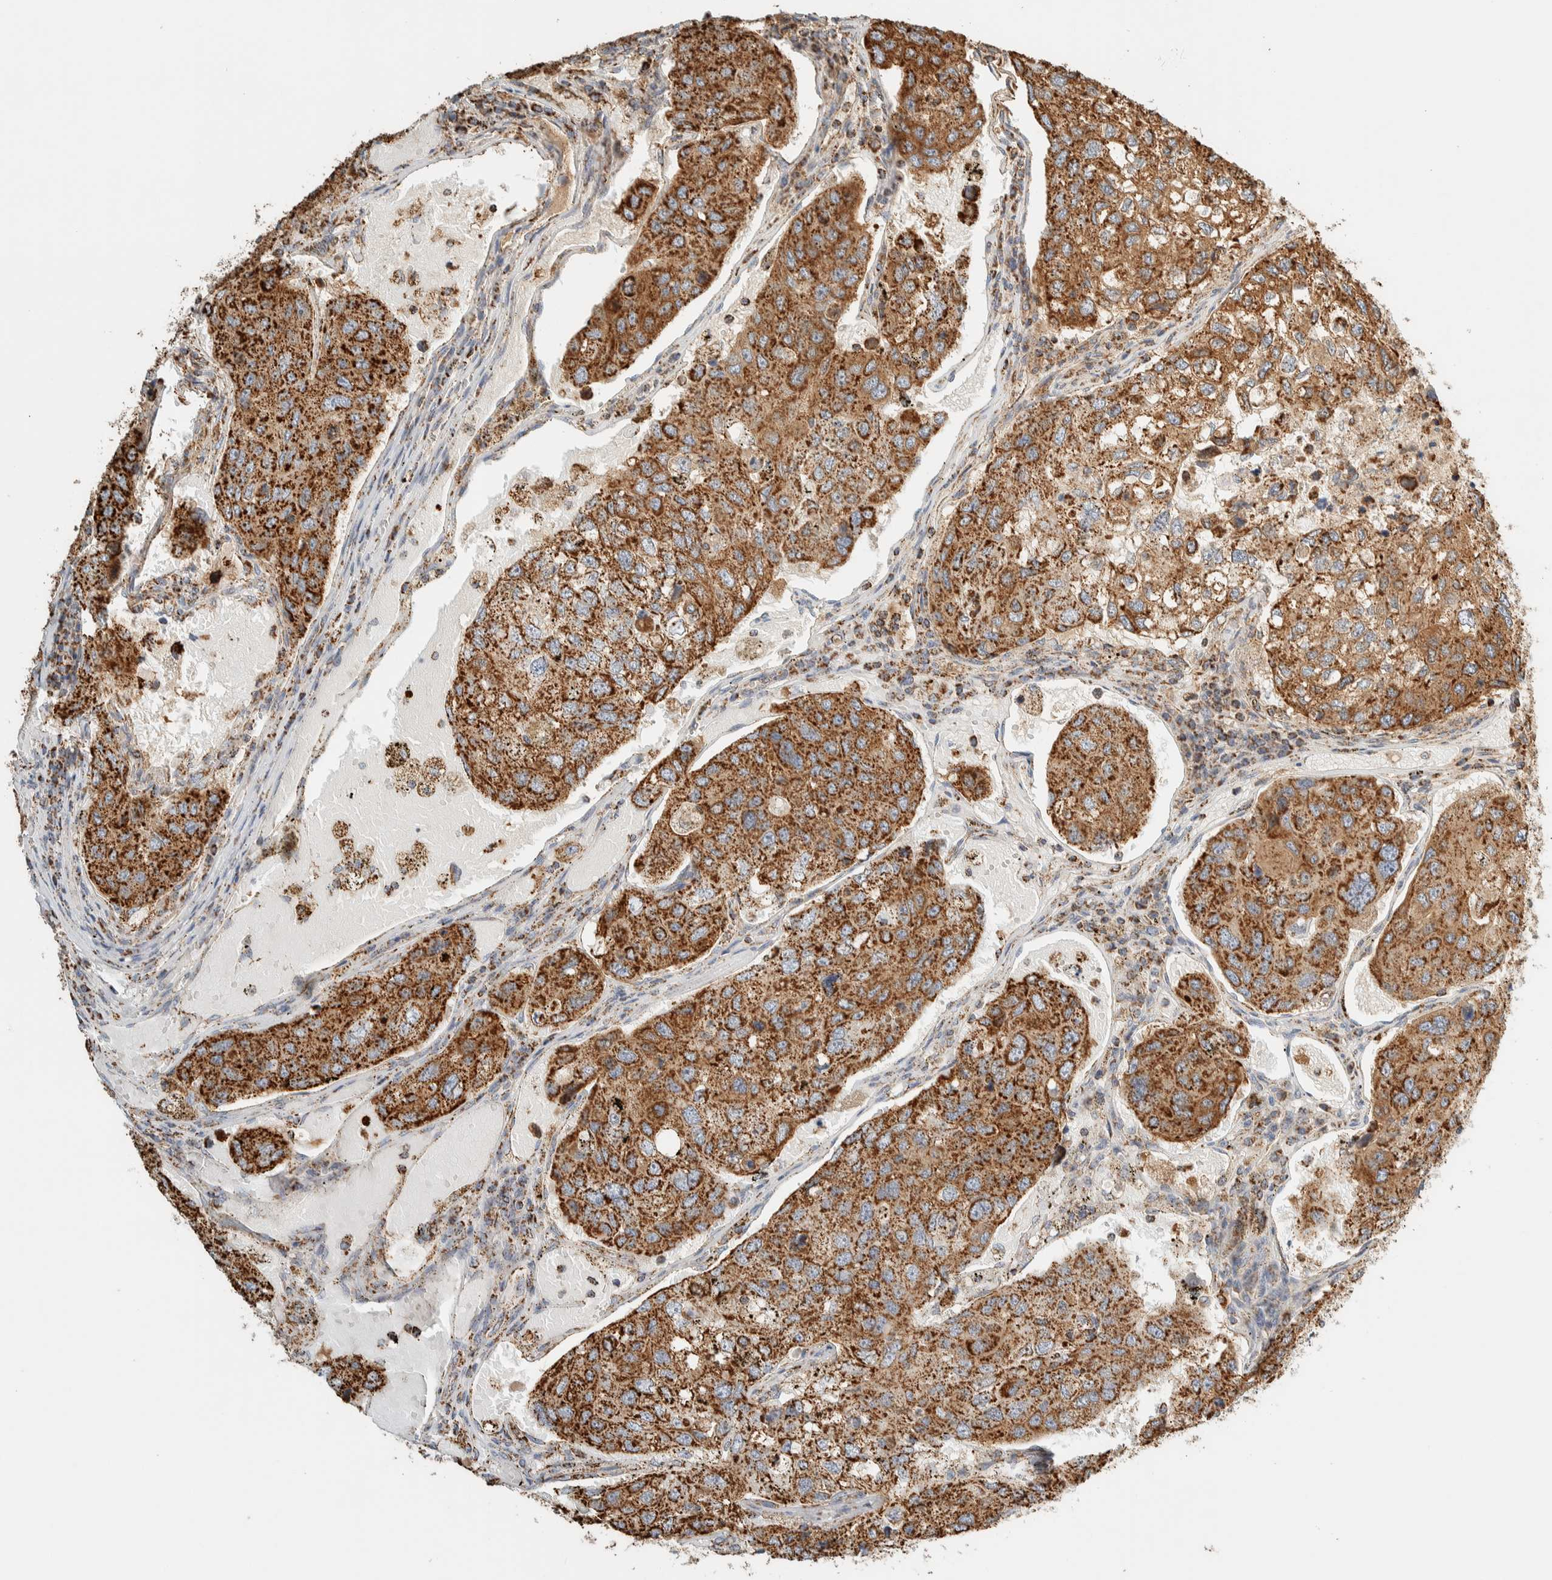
{"staining": {"intensity": "moderate", "quantity": ">75%", "location": "cytoplasmic/membranous"}, "tissue": "urothelial cancer", "cell_type": "Tumor cells", "image_type": "cancer", "snomed": [{"axis": "morphology", "description": "Urothelial carcinoma, High grade"}, {"axis": "topography", "description": "Lymph node"}, {"axis": "topography", "description": "Urinary bladder"}], "caption": "Immunohistochemistry (IHC) (DAB) staining of urothelial cancer displays moderate cytoplasmic/membranous protein positivity in about >75% of tumor cells. The protein is shown in brown color, while the nuclei are stained blue.", "gene": "ZNF454", "patient": {"sex": "male", "age": 51}}